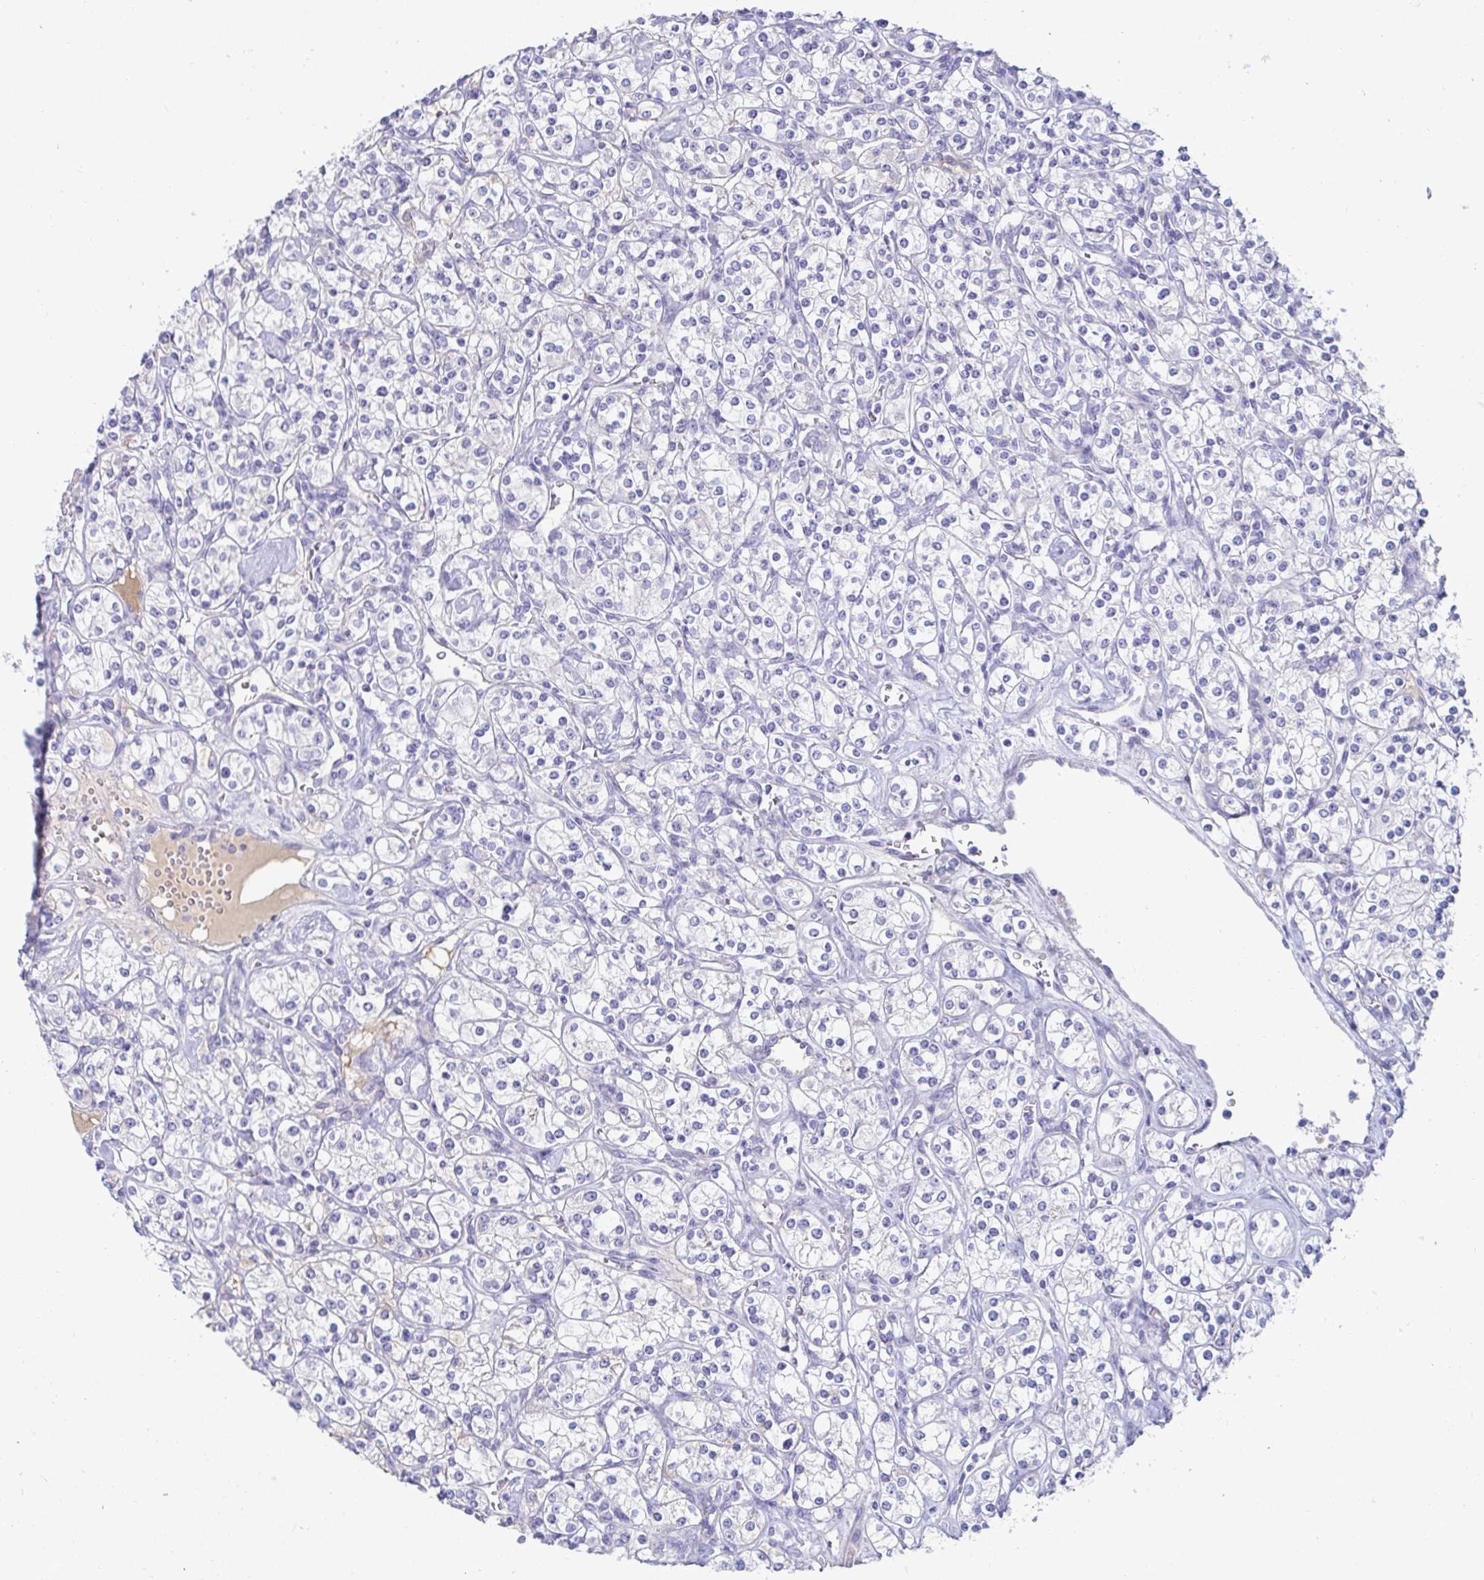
{"staining": {"intensity": "negative", "quantity": "none", "location": "none"}, "tissue": "renal cancer", "cell_type": "Tumor cells", "image_type": "cancer", "snomed": [{"axis": "morphology", "description": "Adenocarcinoma, NOS"}, {"axis": "topography", "description": "Kidney"}], "caption": "This is an IHC image of human renal cancer. There is no staining in tumor cells.", "gene": "C4orf17", "patient": {"sex": "male", "age": 77}}